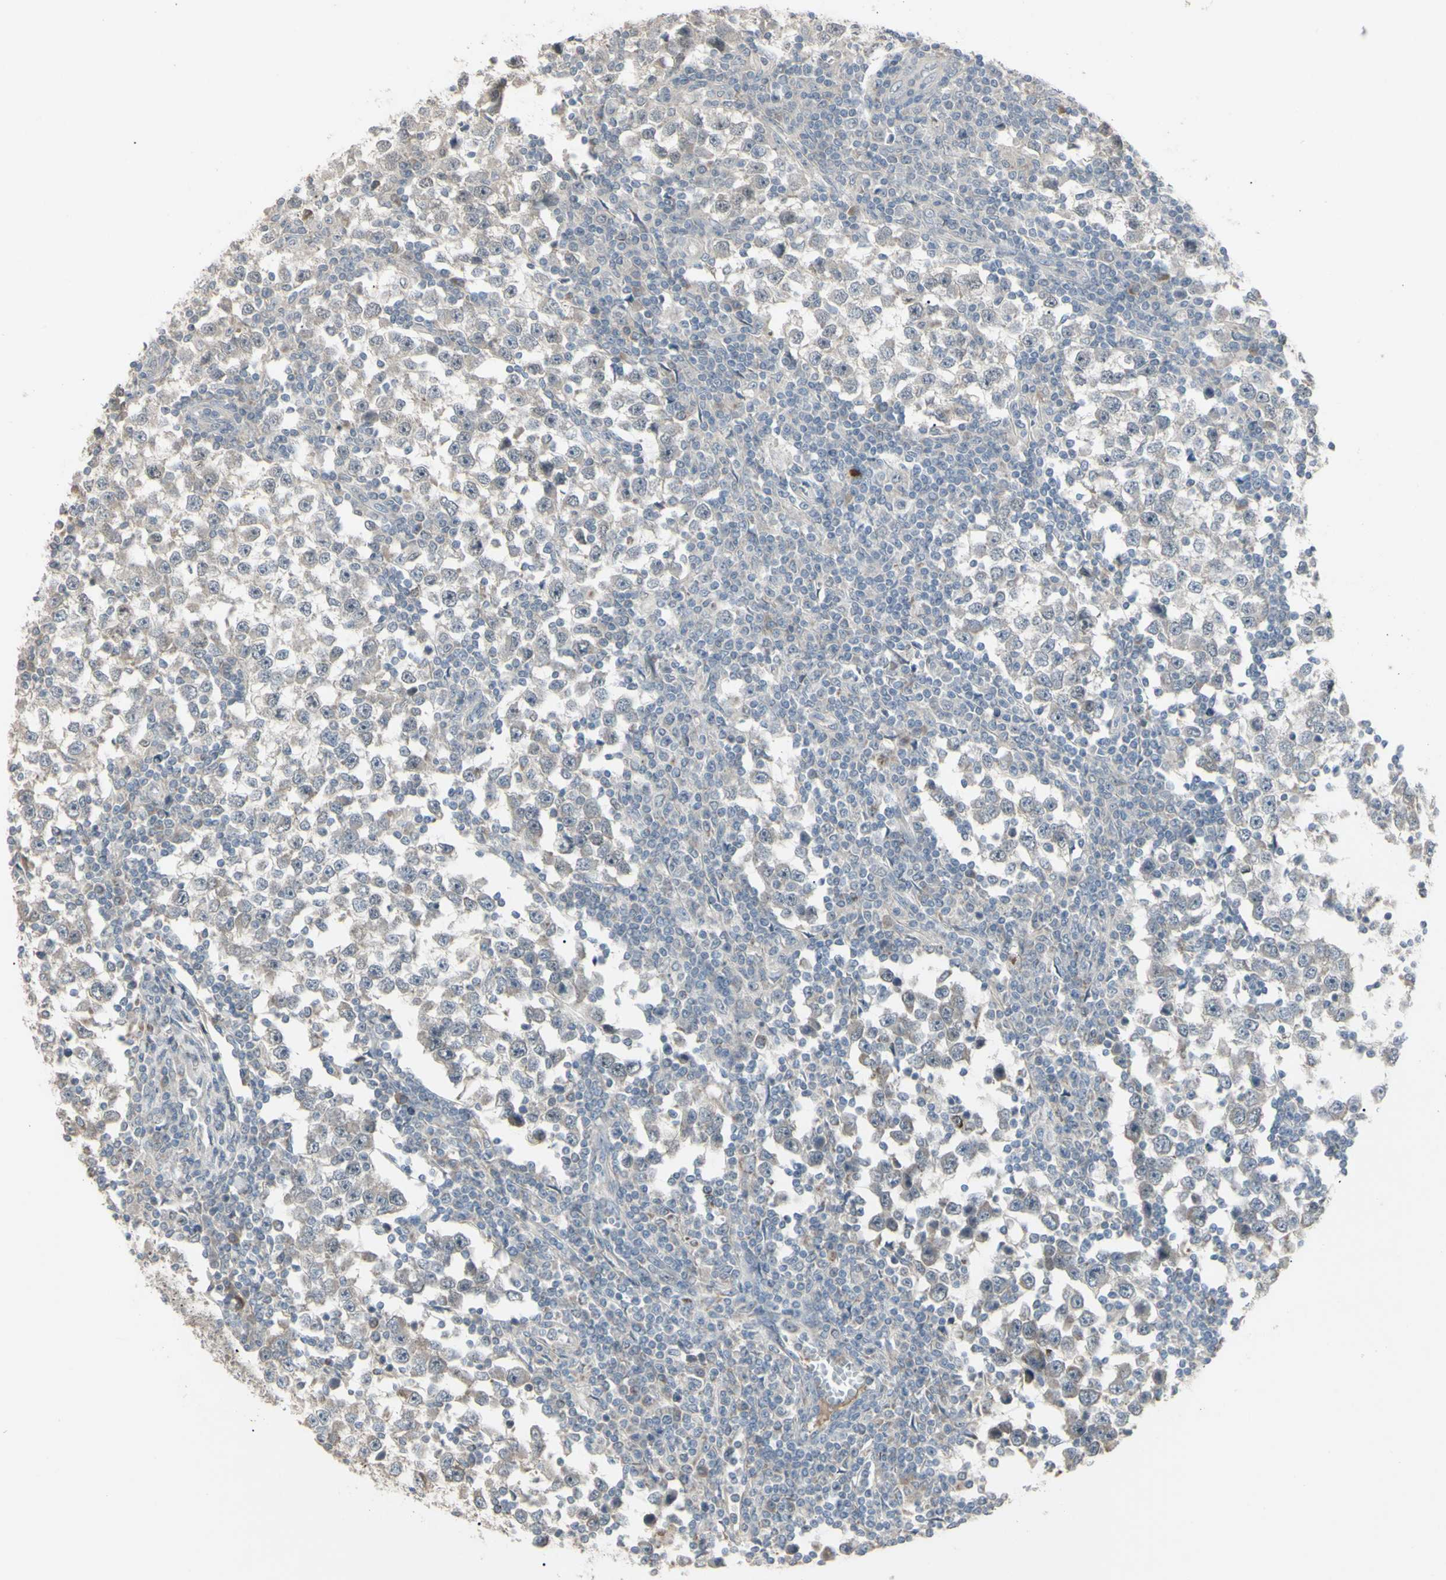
{"staining": {"intensity": "weak", "quantity": ">75%", "location": "cytoplasmic/membranous"}, "tissue": "testis cancer", "cell_type": "Tumor cells", "image_type": "cancer", "snomed": [{"axis": "morphology", "description": "Seminoma, NOS"}, {"axis": "topography", "description": "Testis"}], "caption": "Approximately >75% of tumor cells in testis seminoma exhibit weak cytoplasmic/membranous protein staining as visualized by brown immunohistochemical staining.", "gene": "PIAS4", "patient": {"sex": "male", "age": 65}}